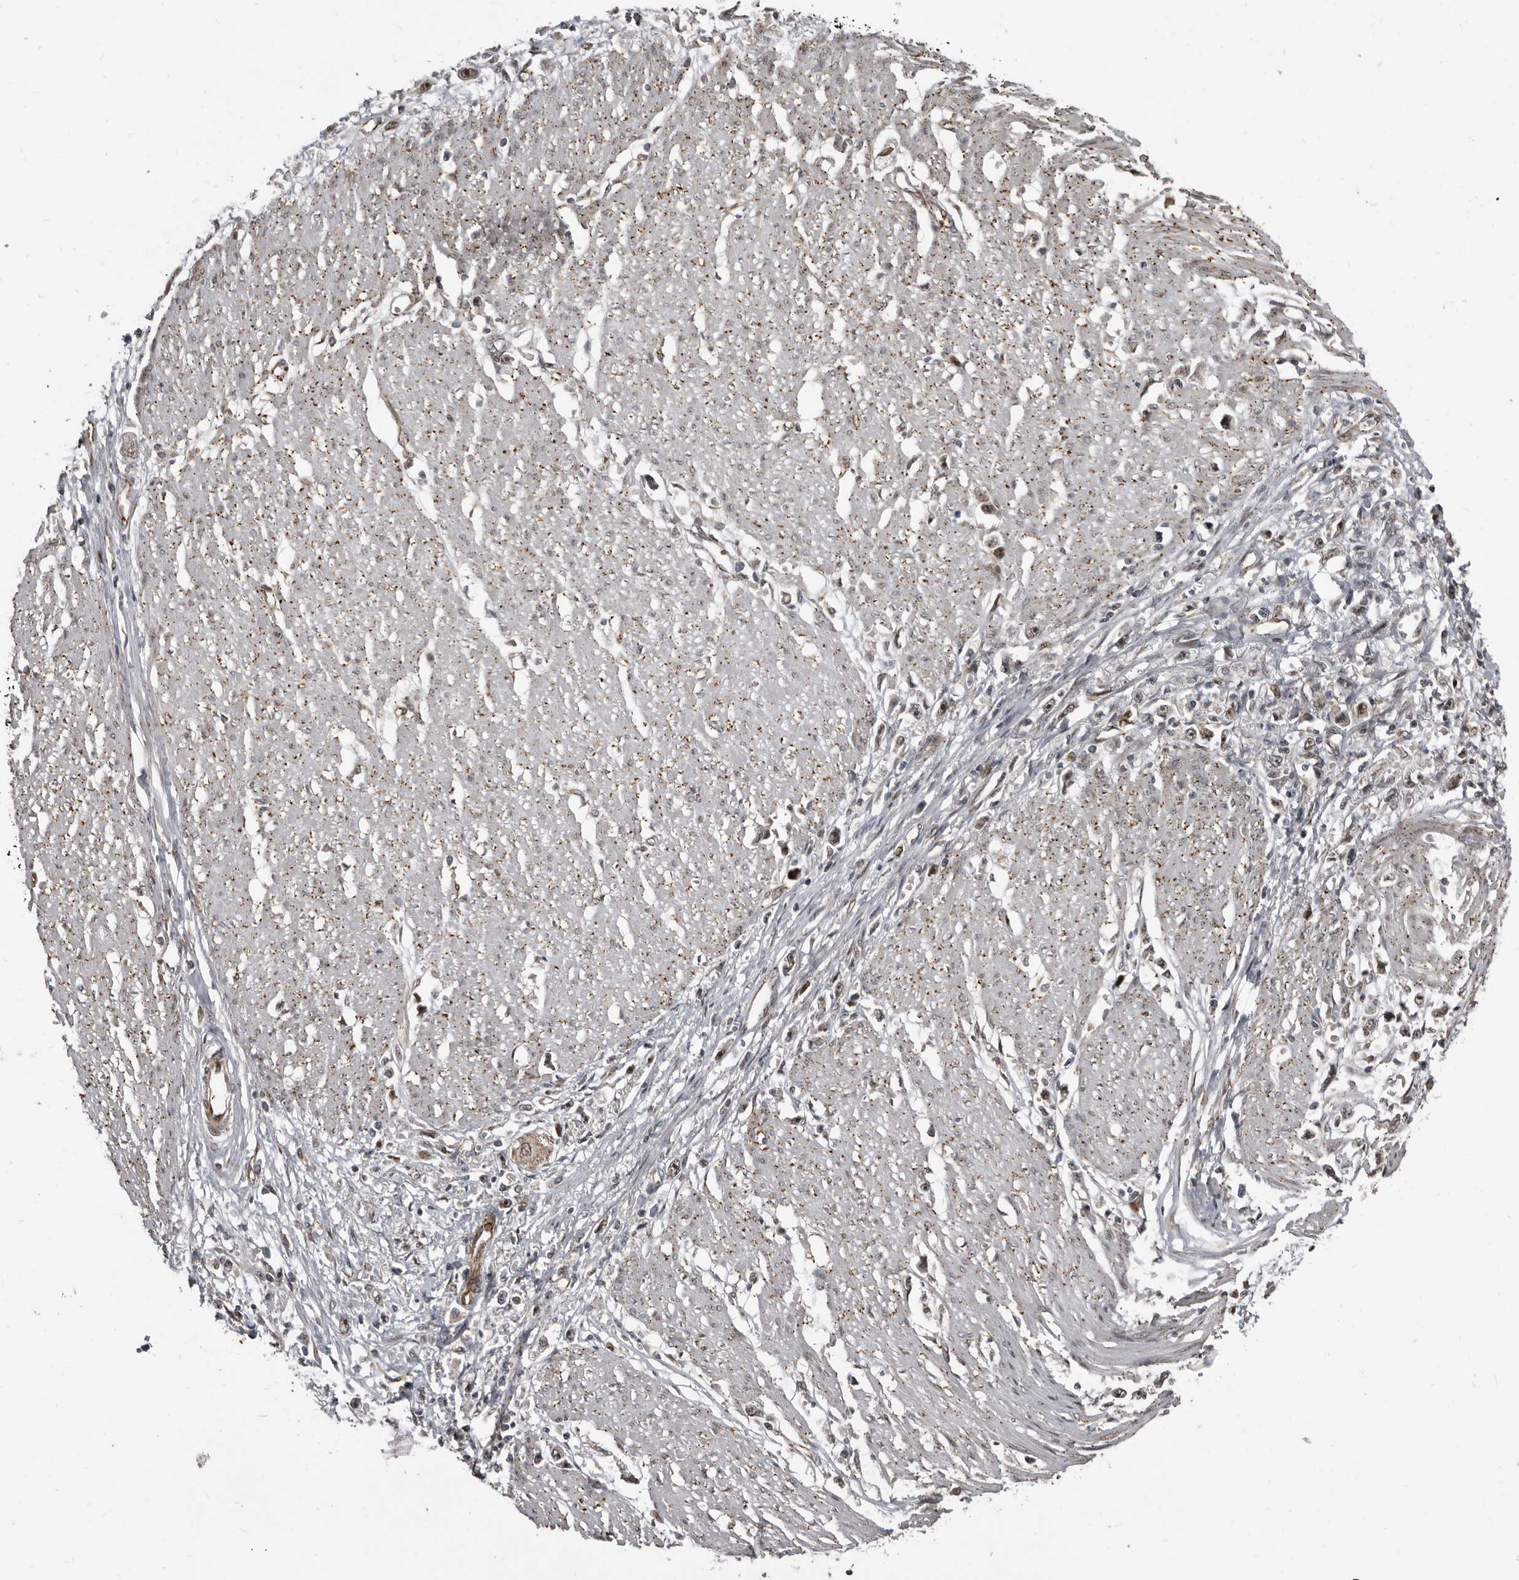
{"staining": {"intensity": "moderate", "quantity": "25%-75%", "location": "nuclear"}, "tissue": "stomach cancer", "cell_type": "Tumor cells", "image_type": "cancer", "snomed": [{"axis": "morphology", "description": "Adenocarcinoma, NOS"}, {"axis": "topography", "description": "Stomach"}], "caption": "Adenocarcinoma (stomach) stained with immunohistochemistry exhibits moderate nuclear positivity in approximately 25%-75% of tumor cells.", "gene": "CHD1L", "patient": {"sex": "female", "age": 59}}